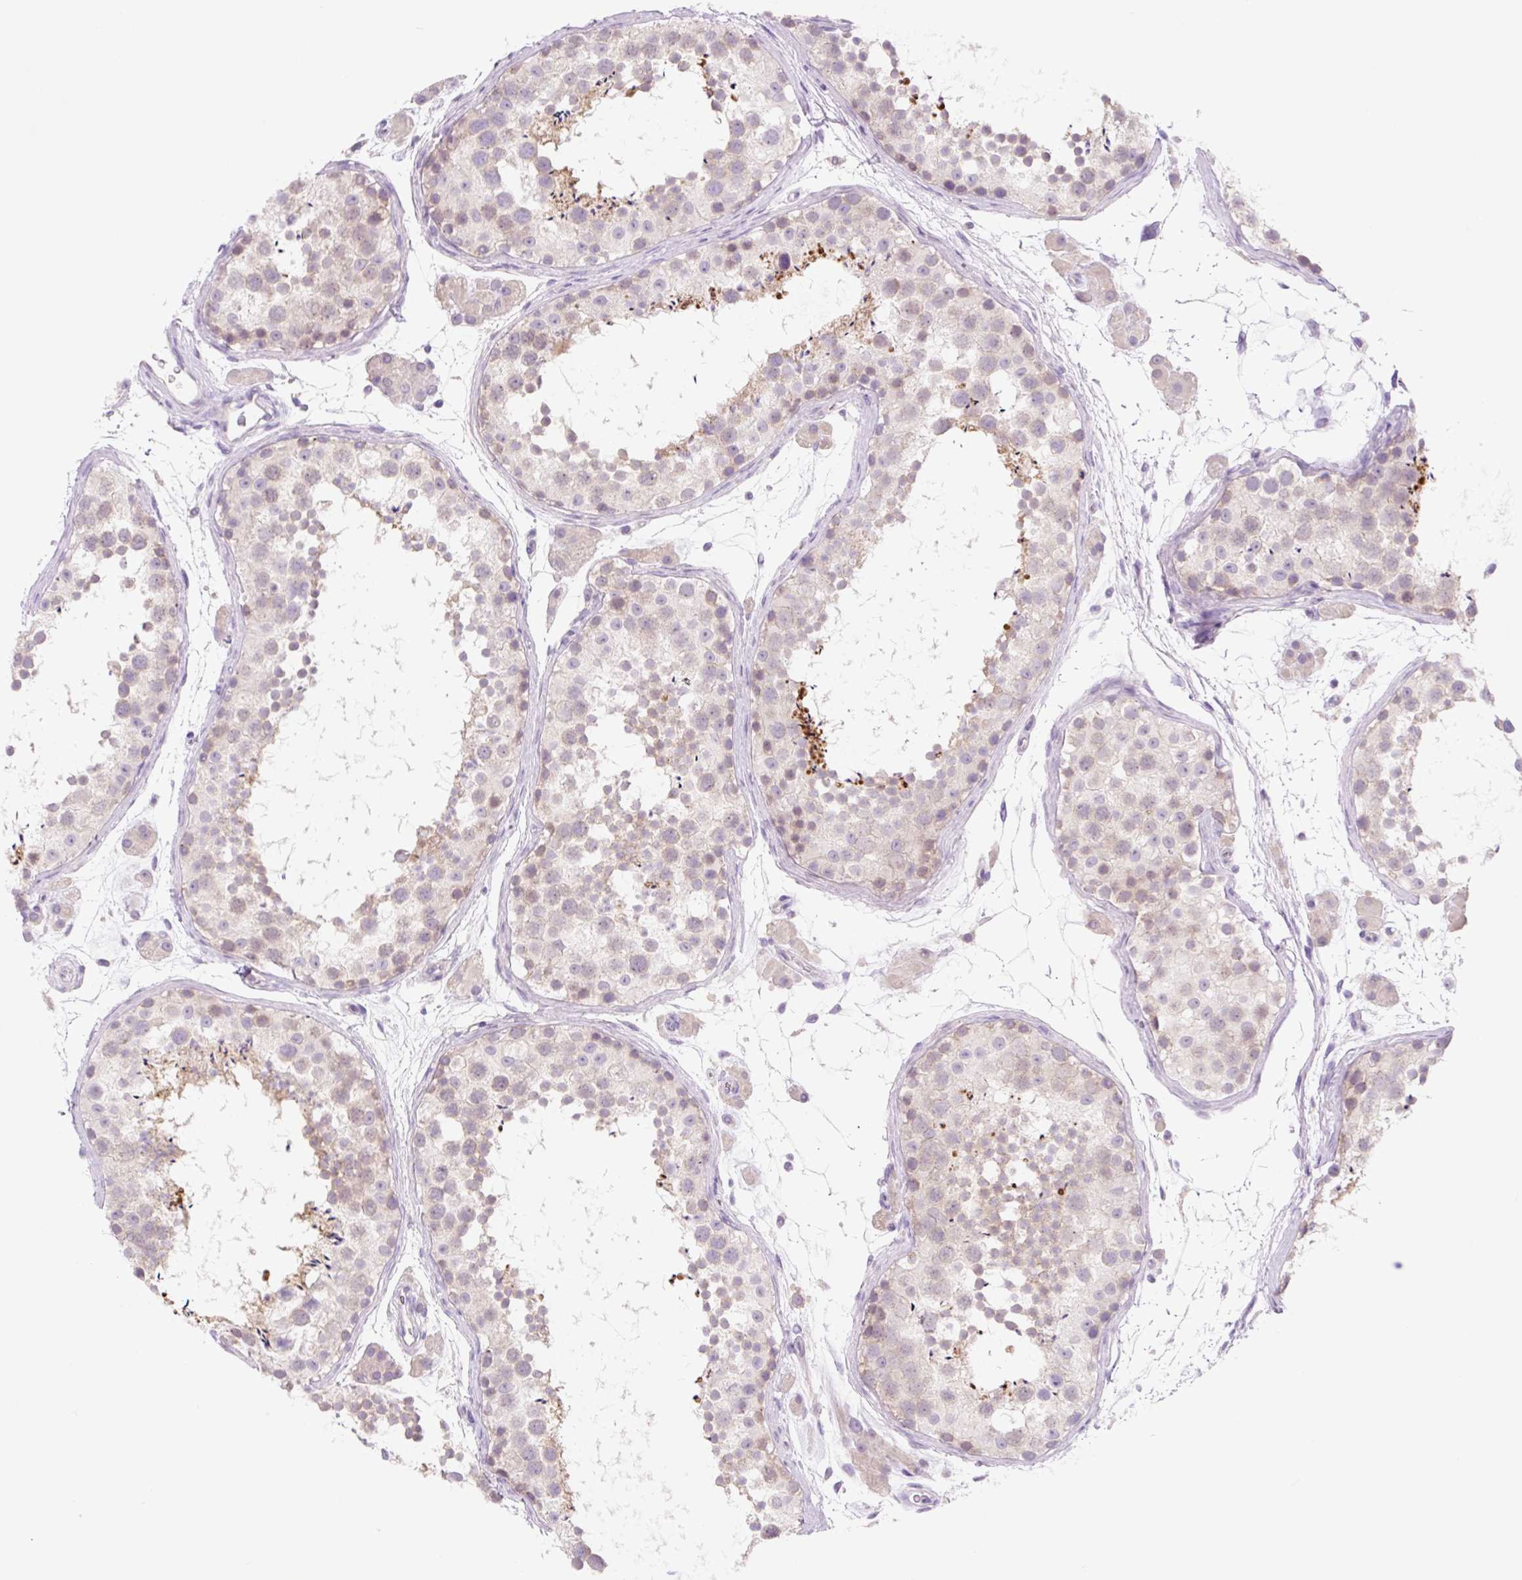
{"staining": {"intensity": "strong", "quantity": "<25%", "location": "cytoplasmic/membranous"}, "tissue": "testis", "cell_type": "Cells in seminiferous ducts", "image_type": "normal", "snomed": [{"axis": "morphology", "description": "Normal tissue, NOS"}, {"axis": "topography", "description": "Testis"}], "caption": "Protein expression analysis of unremarkable human testis reveals strong cytoplasmic/membranous staining in approximately <25% of cells in seminiferous ducts. The staining was performed using DAB, with brown indicating positive protein expression. Nuclei are stained blue with hematoxylin.", "gene": "CELF6", "patient": {"sex": "male", "age": 41}}